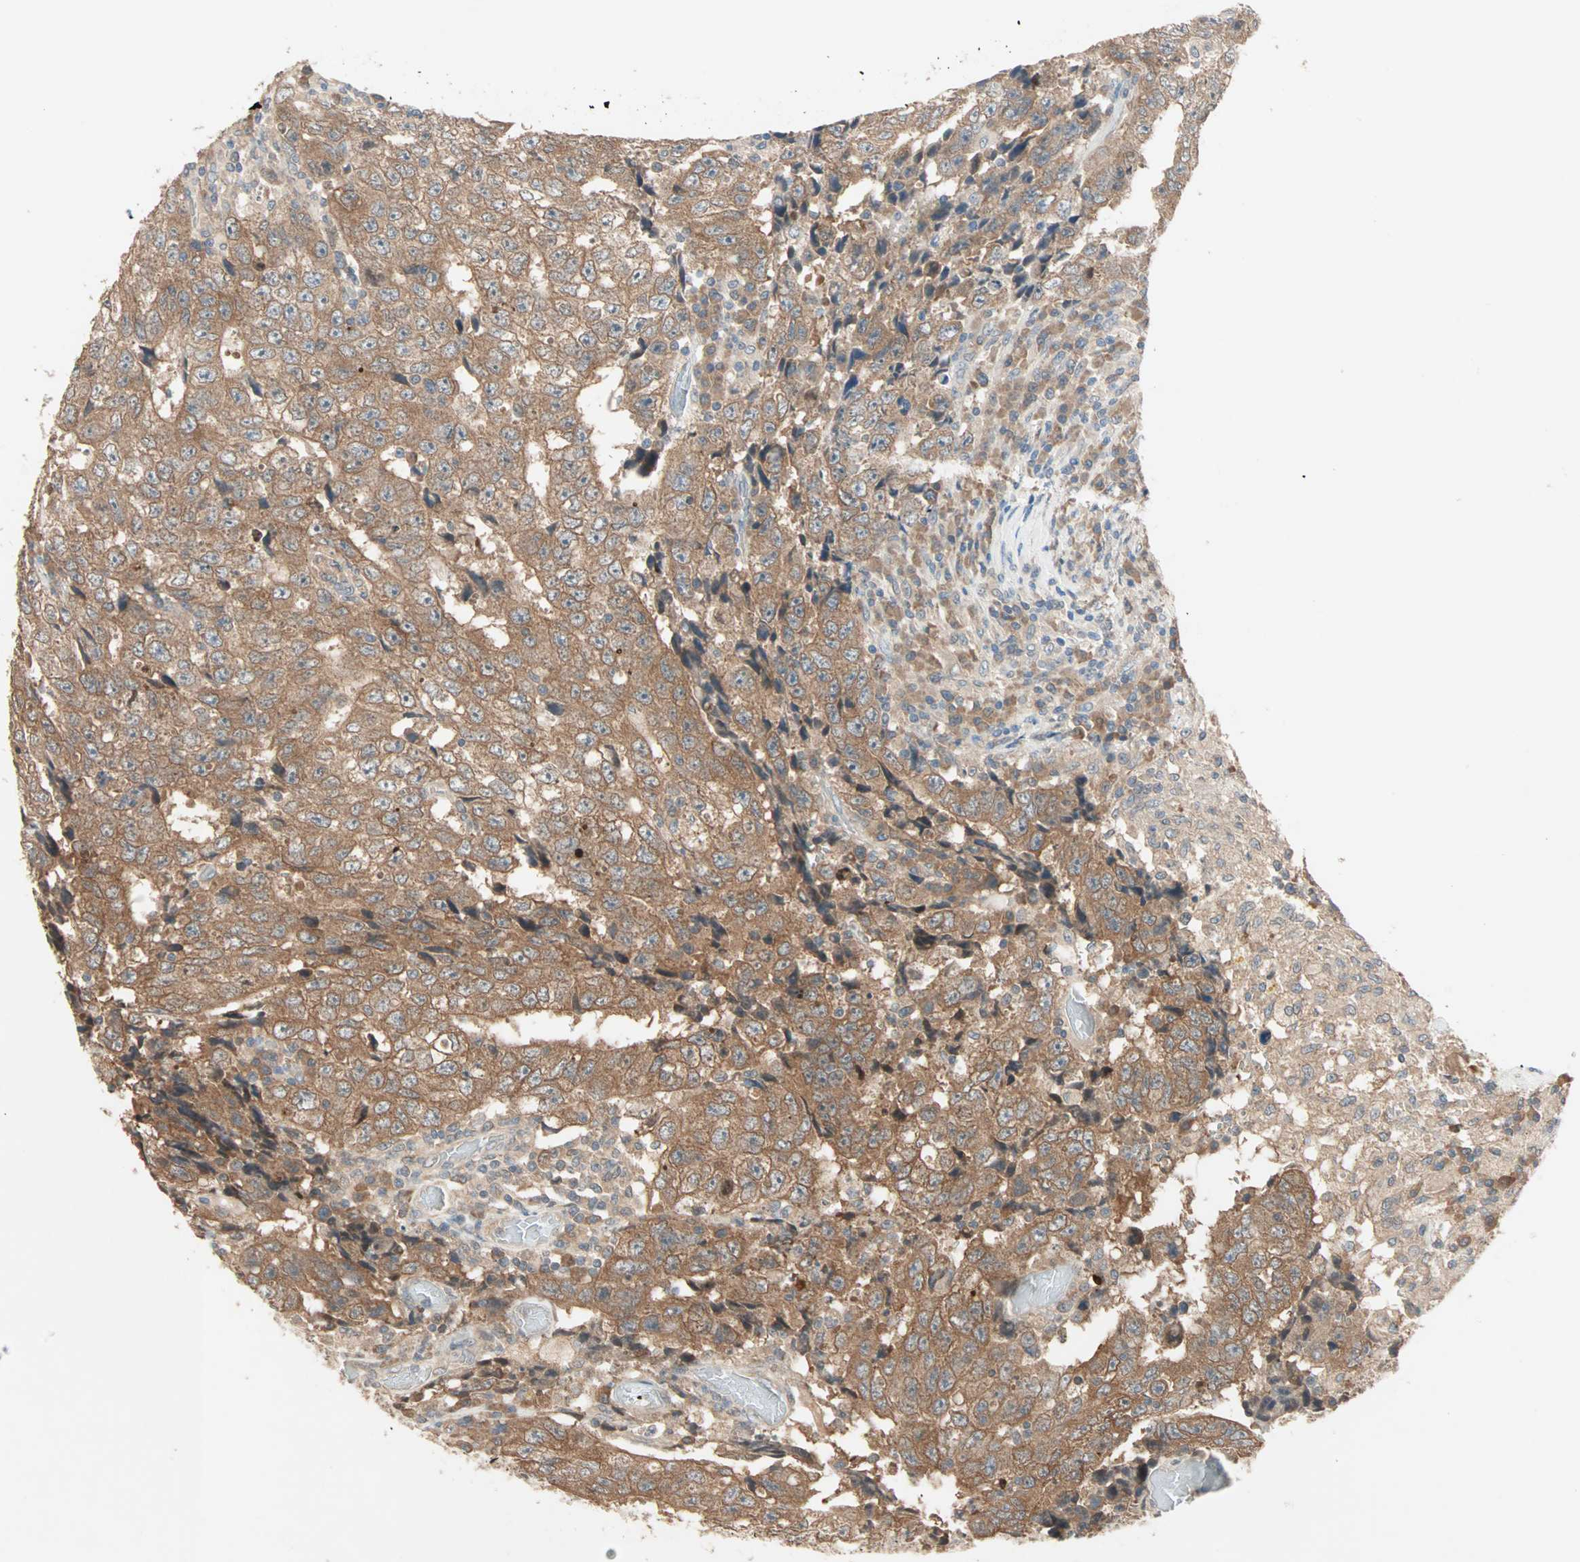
{"staining": {"intensity": "moderate", "quantity": ">75%", "location": "cytoplasmic/membranous"}, "tissue": "testis cancer", "cell_type": "Tumor cells", "image_type": "cancer", "snomed": [{"axis": "morphology", "description": "Necrosis, NOS"}, {"axis": "morphology", "description": "Carcinoma, Embryonal, NOS"}, {"axis": "topography", "description": "Testis"}], "caption": "Brown immunohistochemical staining in testis embryonal carcinoma reveals moderate cytoplasmic/membranous staining in approximately >75% of tumor cells.", "gene": "TTF2", "patient": {"sex": "male", "age": 19}}